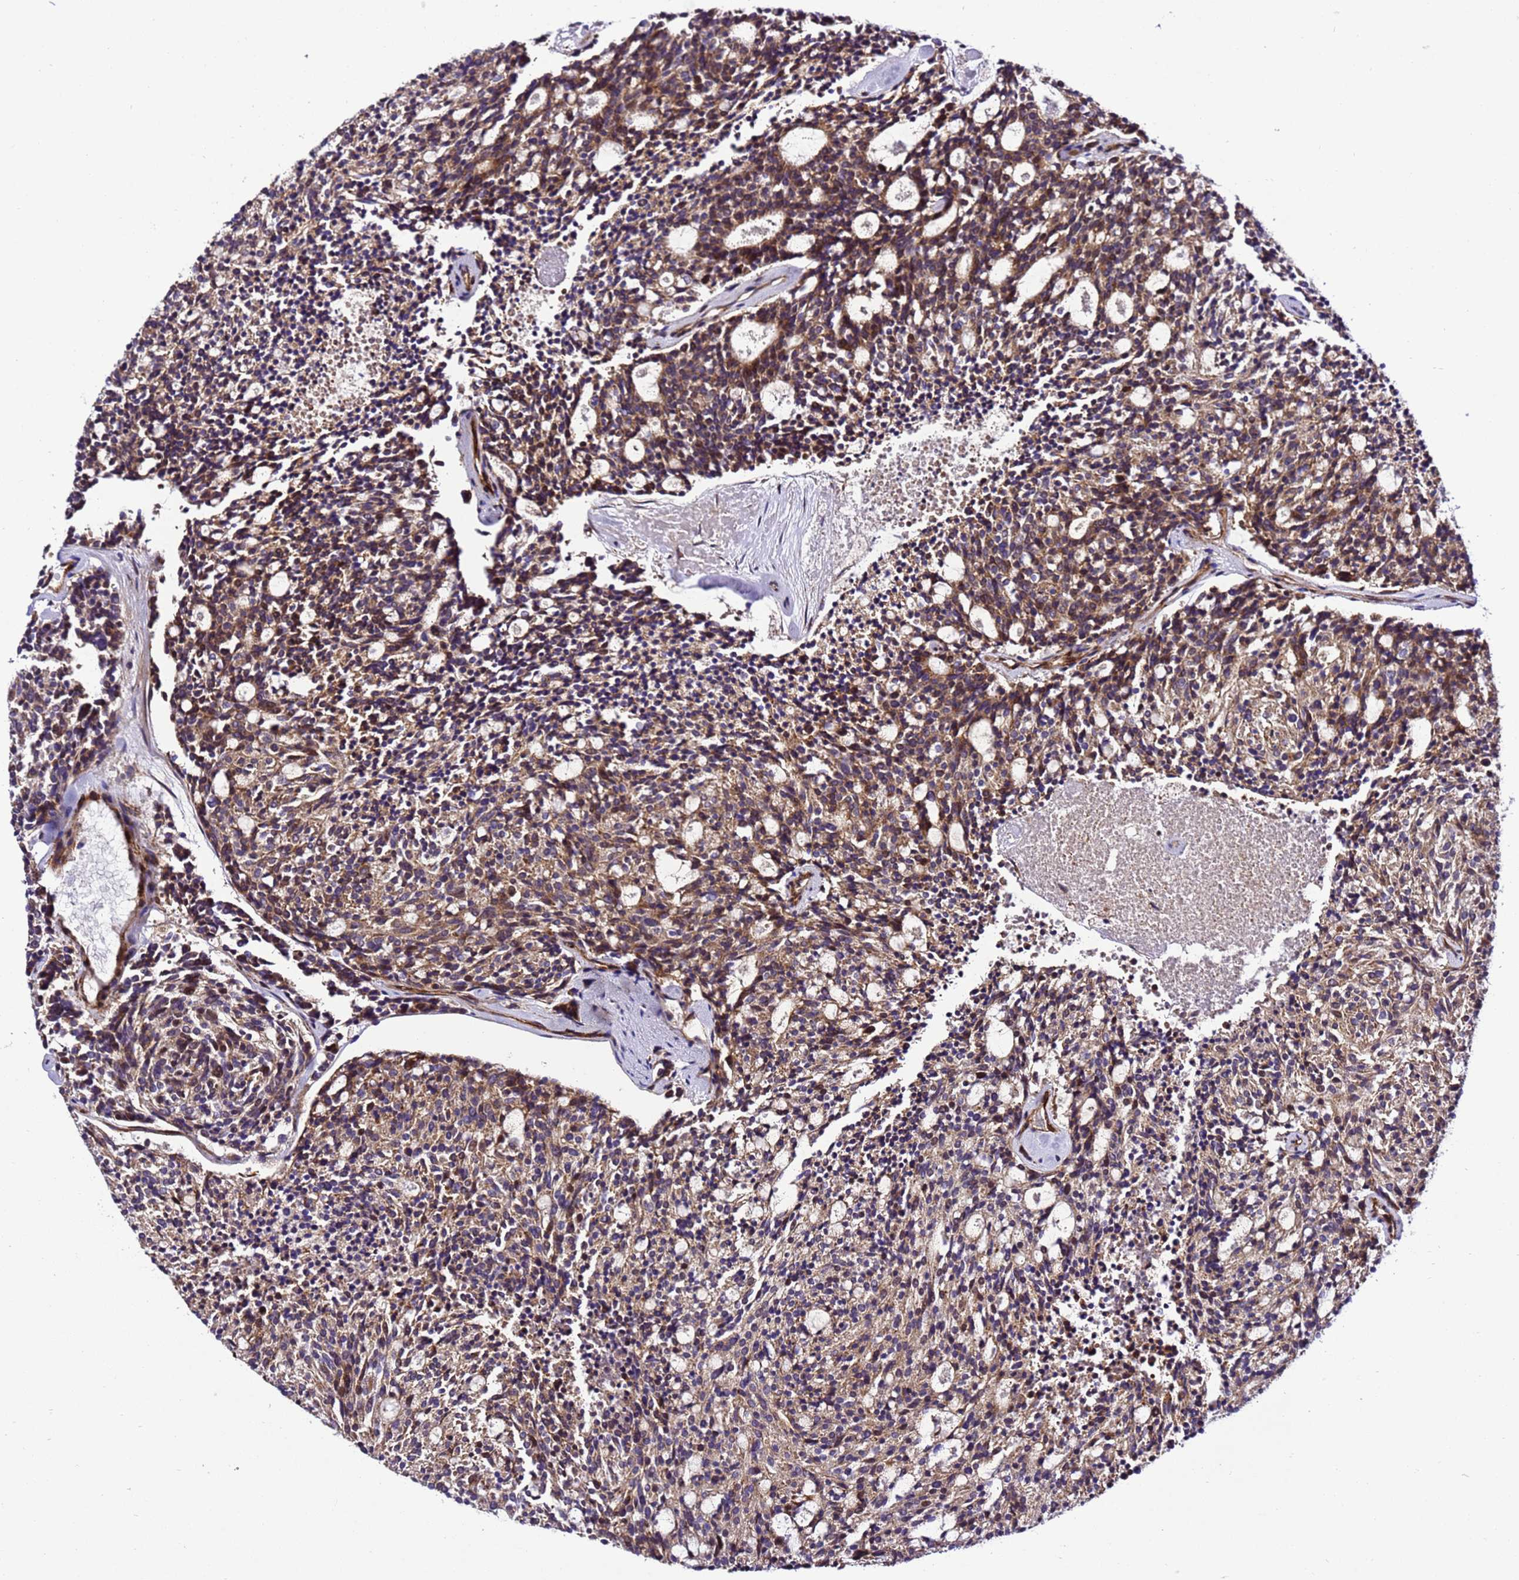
{"staining": {"intensity": "moderate", "quantity": ">75%", "location": "cytoplasmic/membranous"}, "tissue": "carcinoid", "cell_type": "Tumor cells", "image_type": "cancer", "snomed": [{"axis": "morphology", "description": "Carcinoid, malignant, NOS"}, {"axis": "topography", "description": "Pancreas"}], "caption": "Immunohistochemical staining of human malignant carcinoid reveals moderate cytoplasmic/membranous protein positivity in about >75% of tumor cells.", "gene": "ZNF417", "patient": {"sex": "female", "age": 54}}